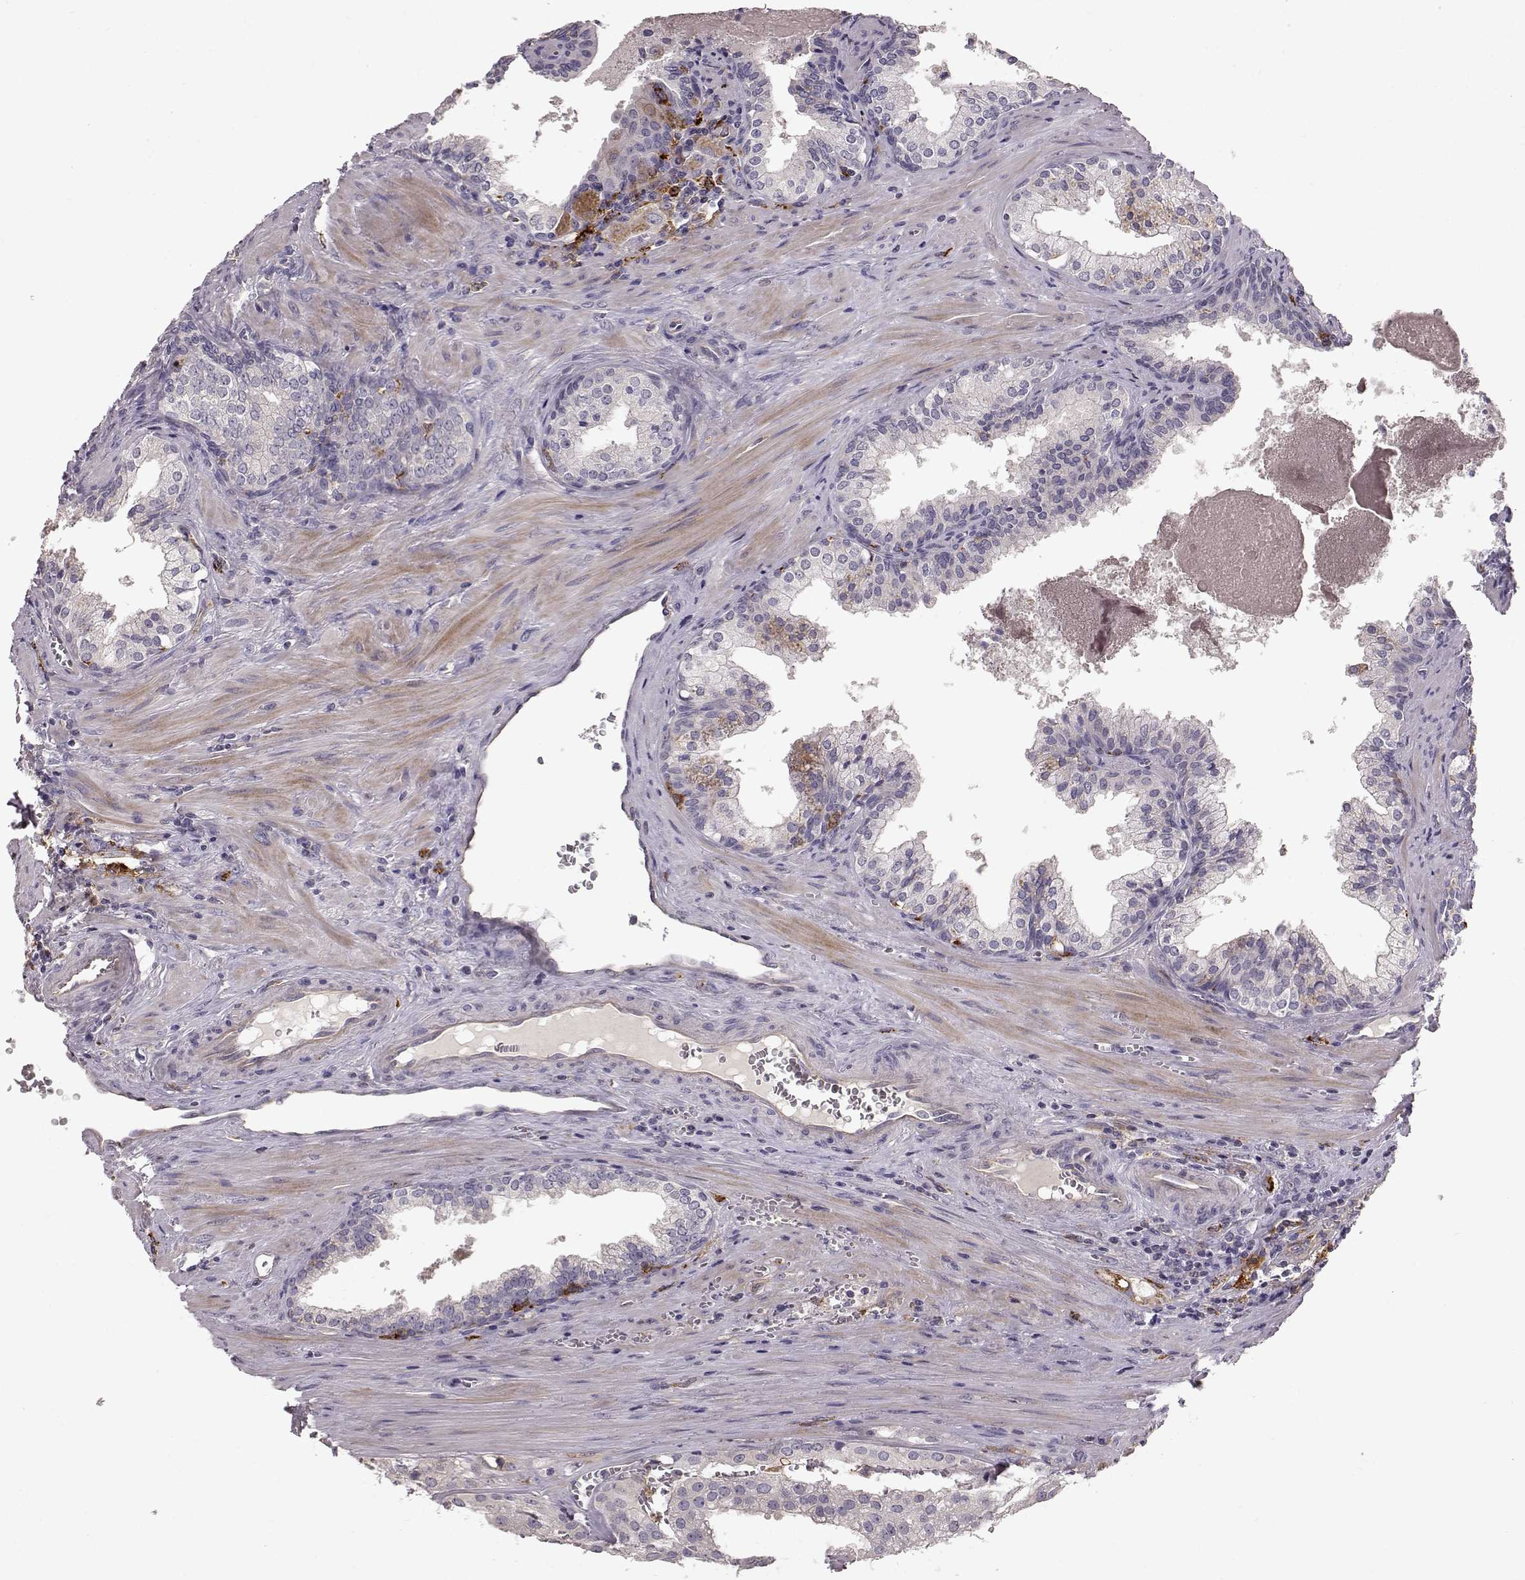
{"staining": {"intensity": "negative", "quantity": "none", "location": "none"}, "tissue": "prostate cancer", "cell_type": "Tumor cells", "image_type": "cancer", "snomed": [{"axis": "morphology", "description": "Adenocarcinoma, High grade"}, {"axis": "topography", "description": "Prostate"}], "caption": "Prostate adenocarcinoma (high-grade) was stained to show a protein in brown. There is no significant positivity in tumor cells.", "gene": "CCNF", "patient": {"sex": "male", "age": 68}}